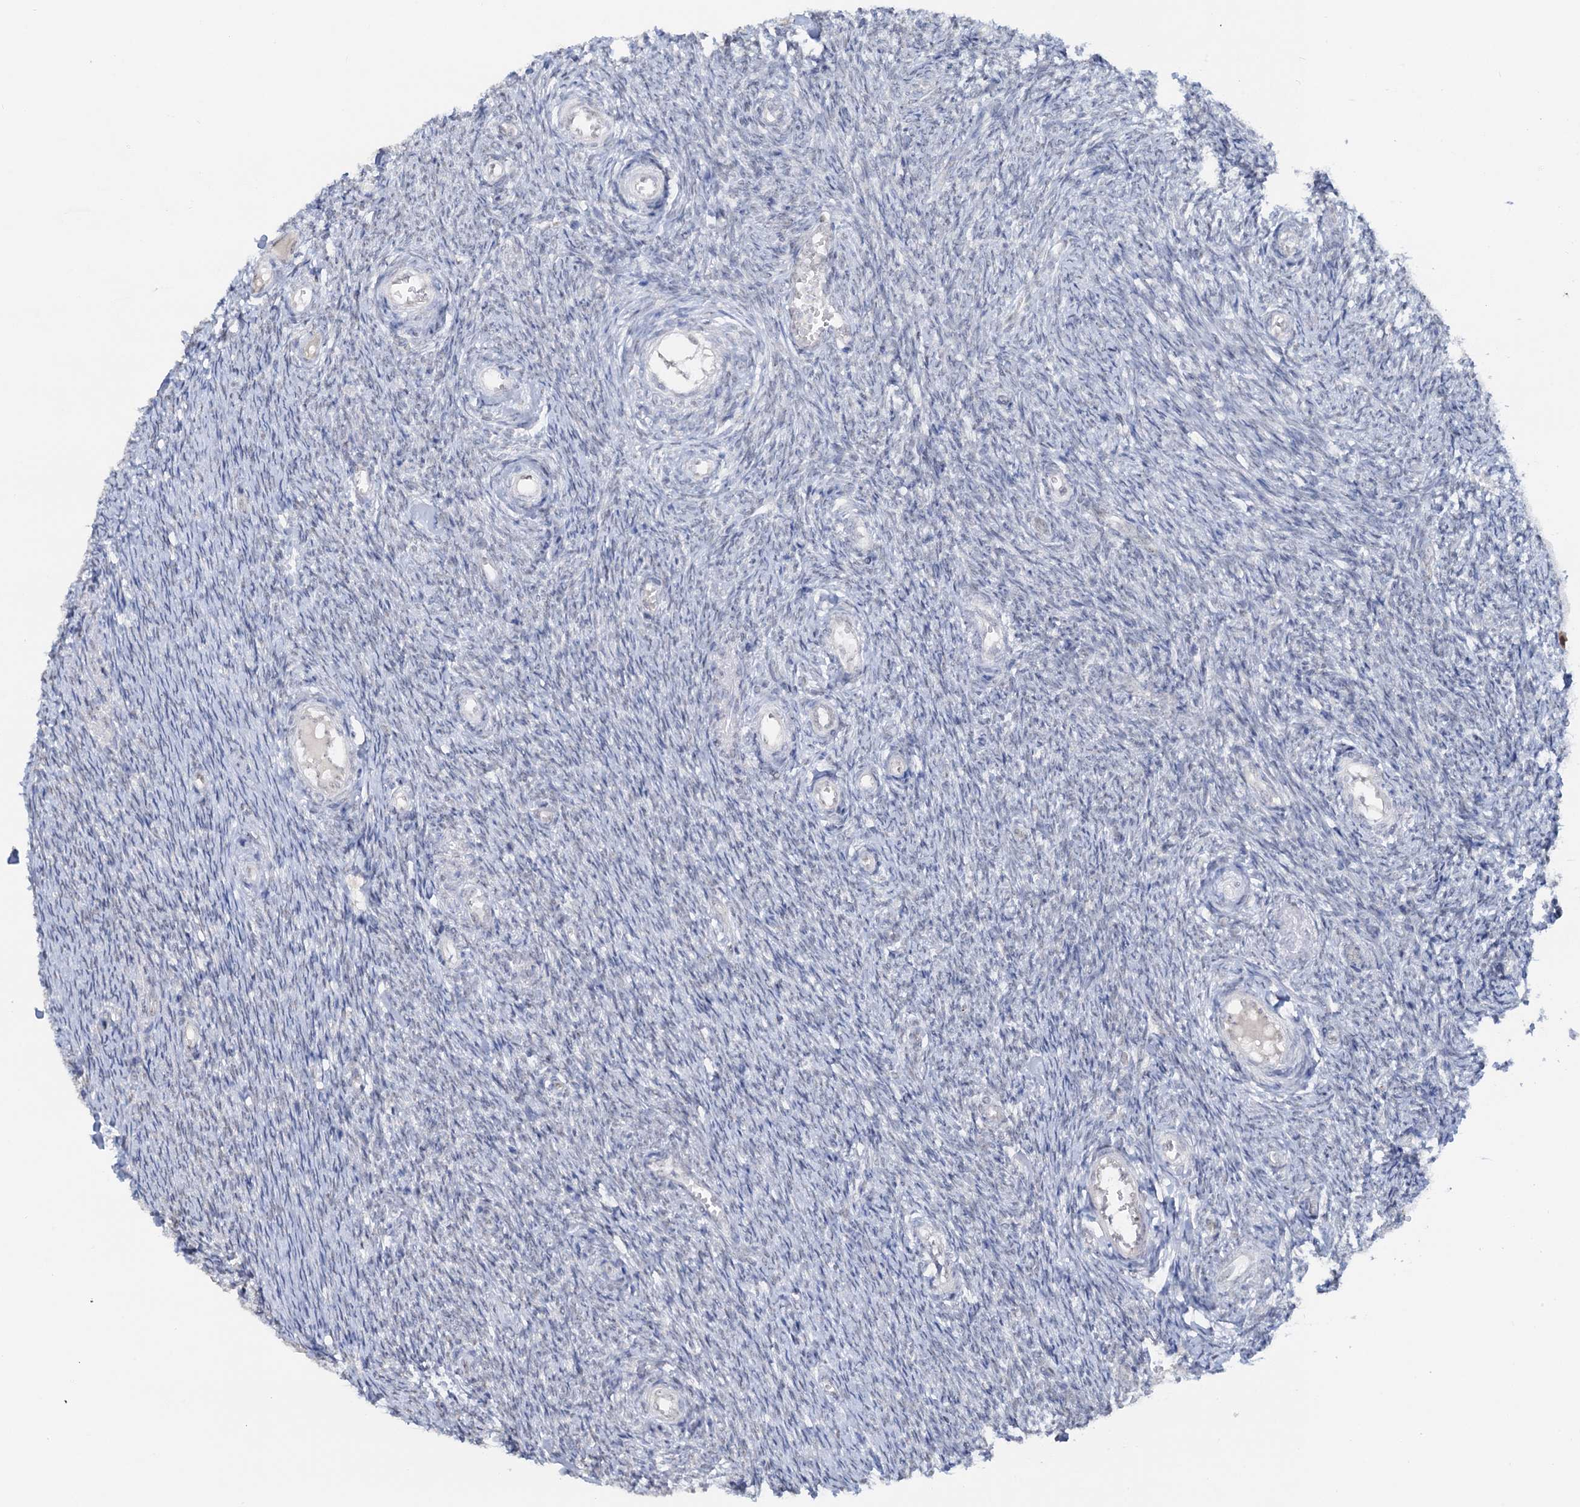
{"staining": {"intensity": "negative", "quantity": "none", "location": "none"}, "tissue": "ovary", "cell_type": "Ovarian stroma cells", "image_type": "normal", "snomed": [{"axis": "morphology", "description": "Normal tissue, NOS"}, {"axis": "topography", "description": "Ovary"}], "caption": "Ovarian stroma cells are negative for protein expression in normal human ovary.", "gene": "NAT10", "patient": {"sex": "female", "age": 44}}